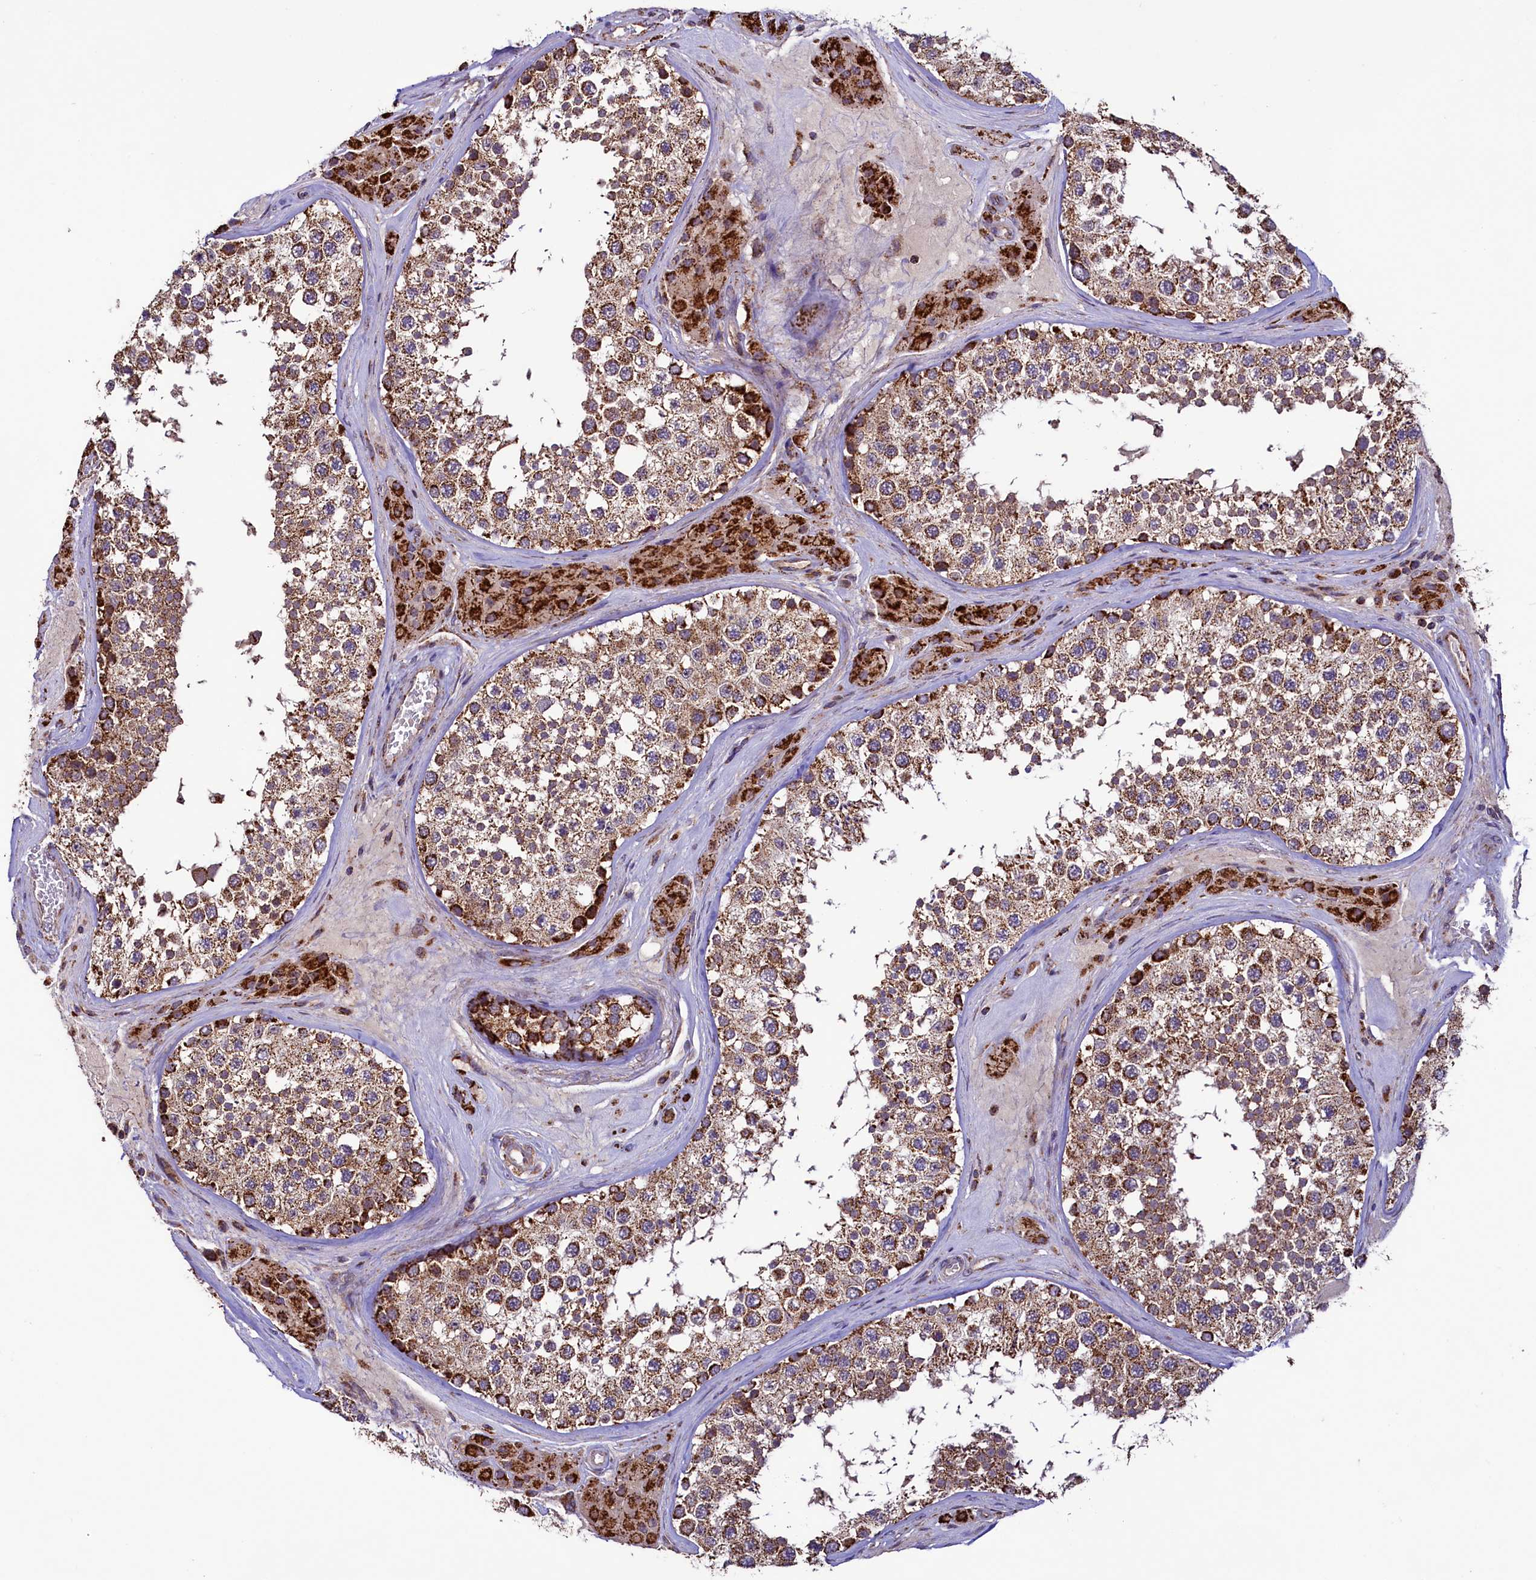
{"staining": {"intensity": "moderate", "quantity": ">75%", "location": "cytoplasmic/membranous"}, "tissue": "testis", "cell_type": "Cells in seminiferous ducts", "image_type": "normal", "snomed": [{"axis": "morphology", "description": "Normal tissue, NOS"}, {"axis": "topography", "description": "Testis"}], "caption": "IHC of normal testis demonstrates medium levels of moderate cytoplasmic/membranous expression in about >75% of cells in seminiferous ducts. The staining was performed using DAB to visualize the protein expression in brown, while the nuclei were stained in blue with hematoxylin (Magnification: 20x).", "gene": "STARD5", "patient": {"sex": "male", "age": 46}}